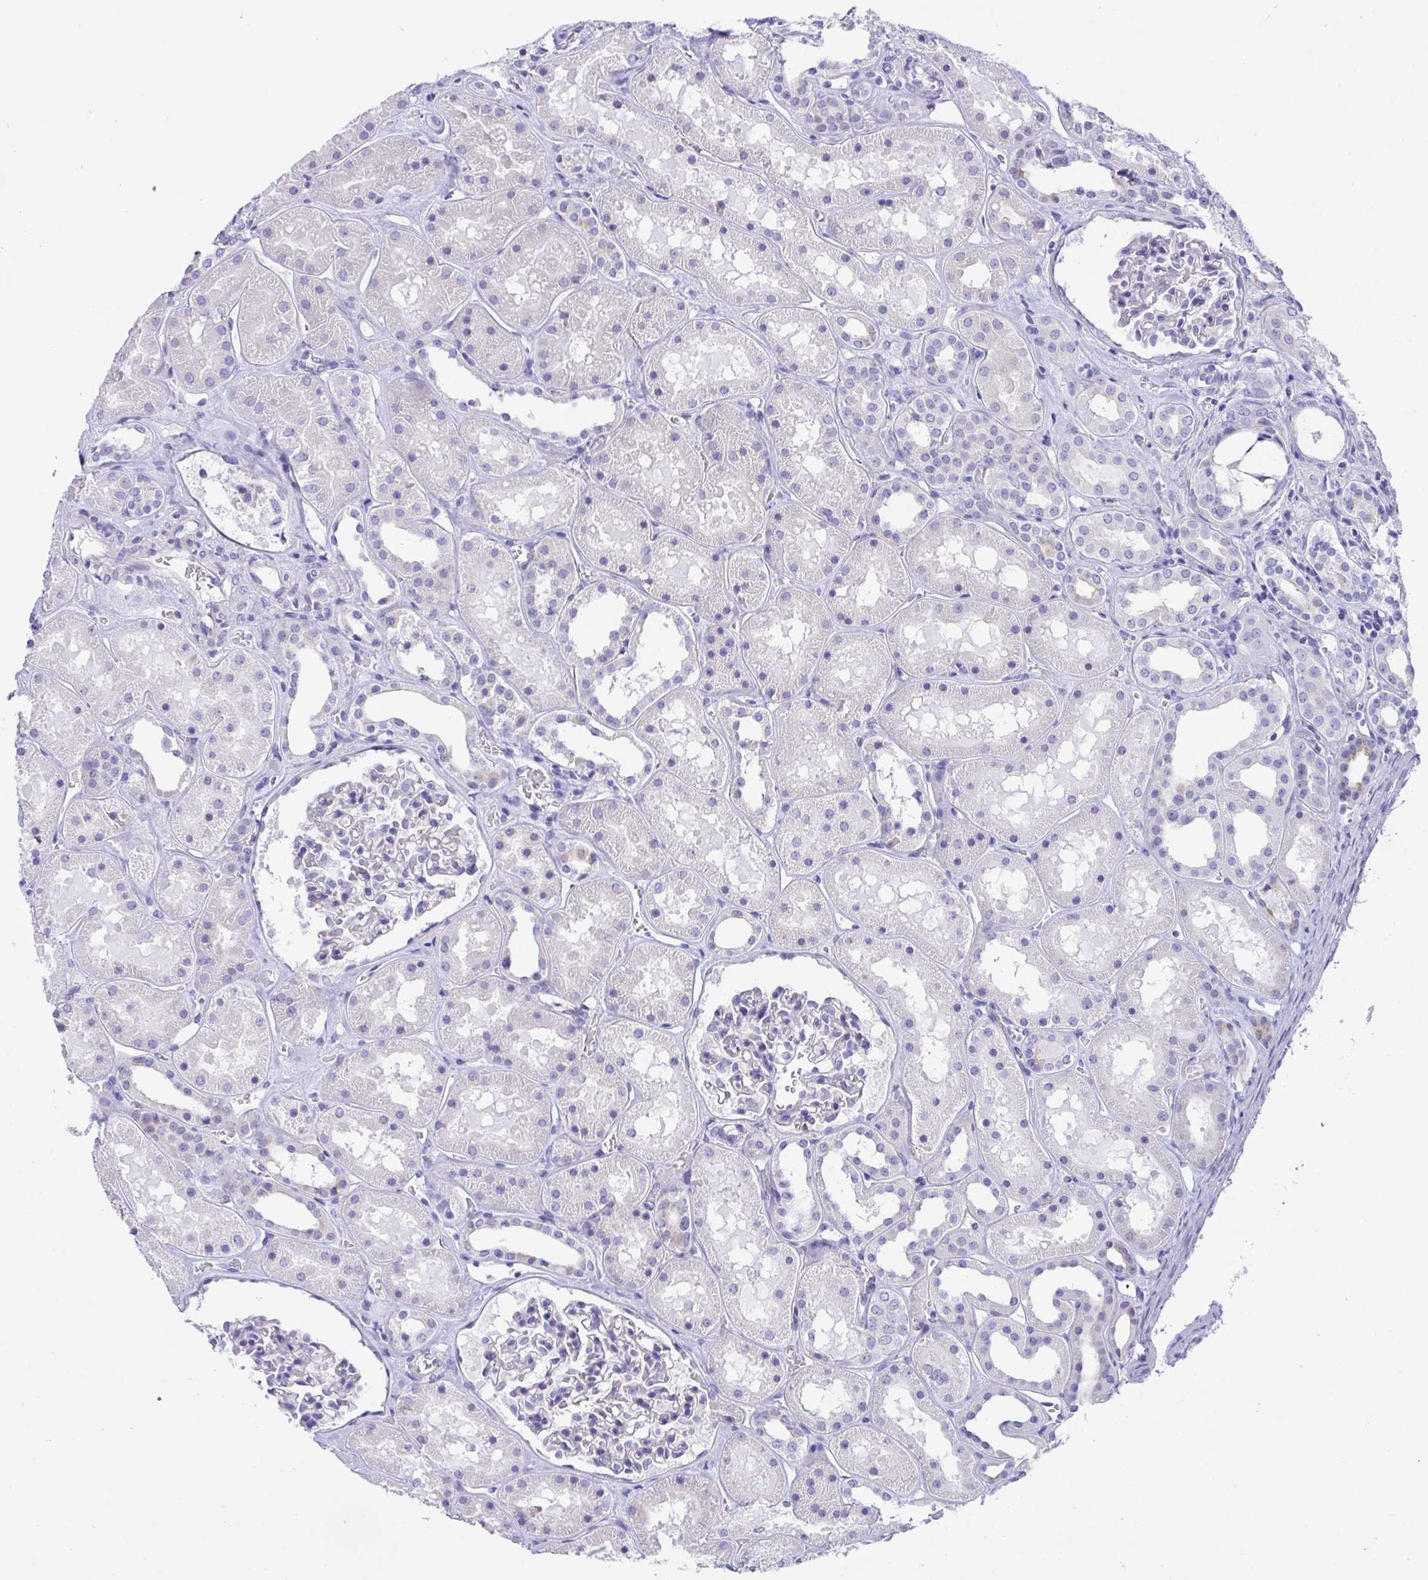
{"staining": {"intensity": "negative", "quantity": "none", "location": "none"}, "tissue": "kidney", "cell_type": "Cells in glomeruli", "image_type": "normal", "snomed": [{"axis": "morphology", "description": "Normal tissue, NOS"}, {"axis": "topography", "description": "Kidney"}], "caption": "Immunohistochemistry image of benign kidney: human kidney stained with DAB (3,3'-diaminobenzidine) displays no significant protein staining in cells in glomeruli. The staining is performed using DAB (3,3'-diaminobenzidine) brown chromogen with nuclei counter-stained in using hematoxylin.", "gene": "TMEM106B", "patient": {"sex": "female", "age": 41}}